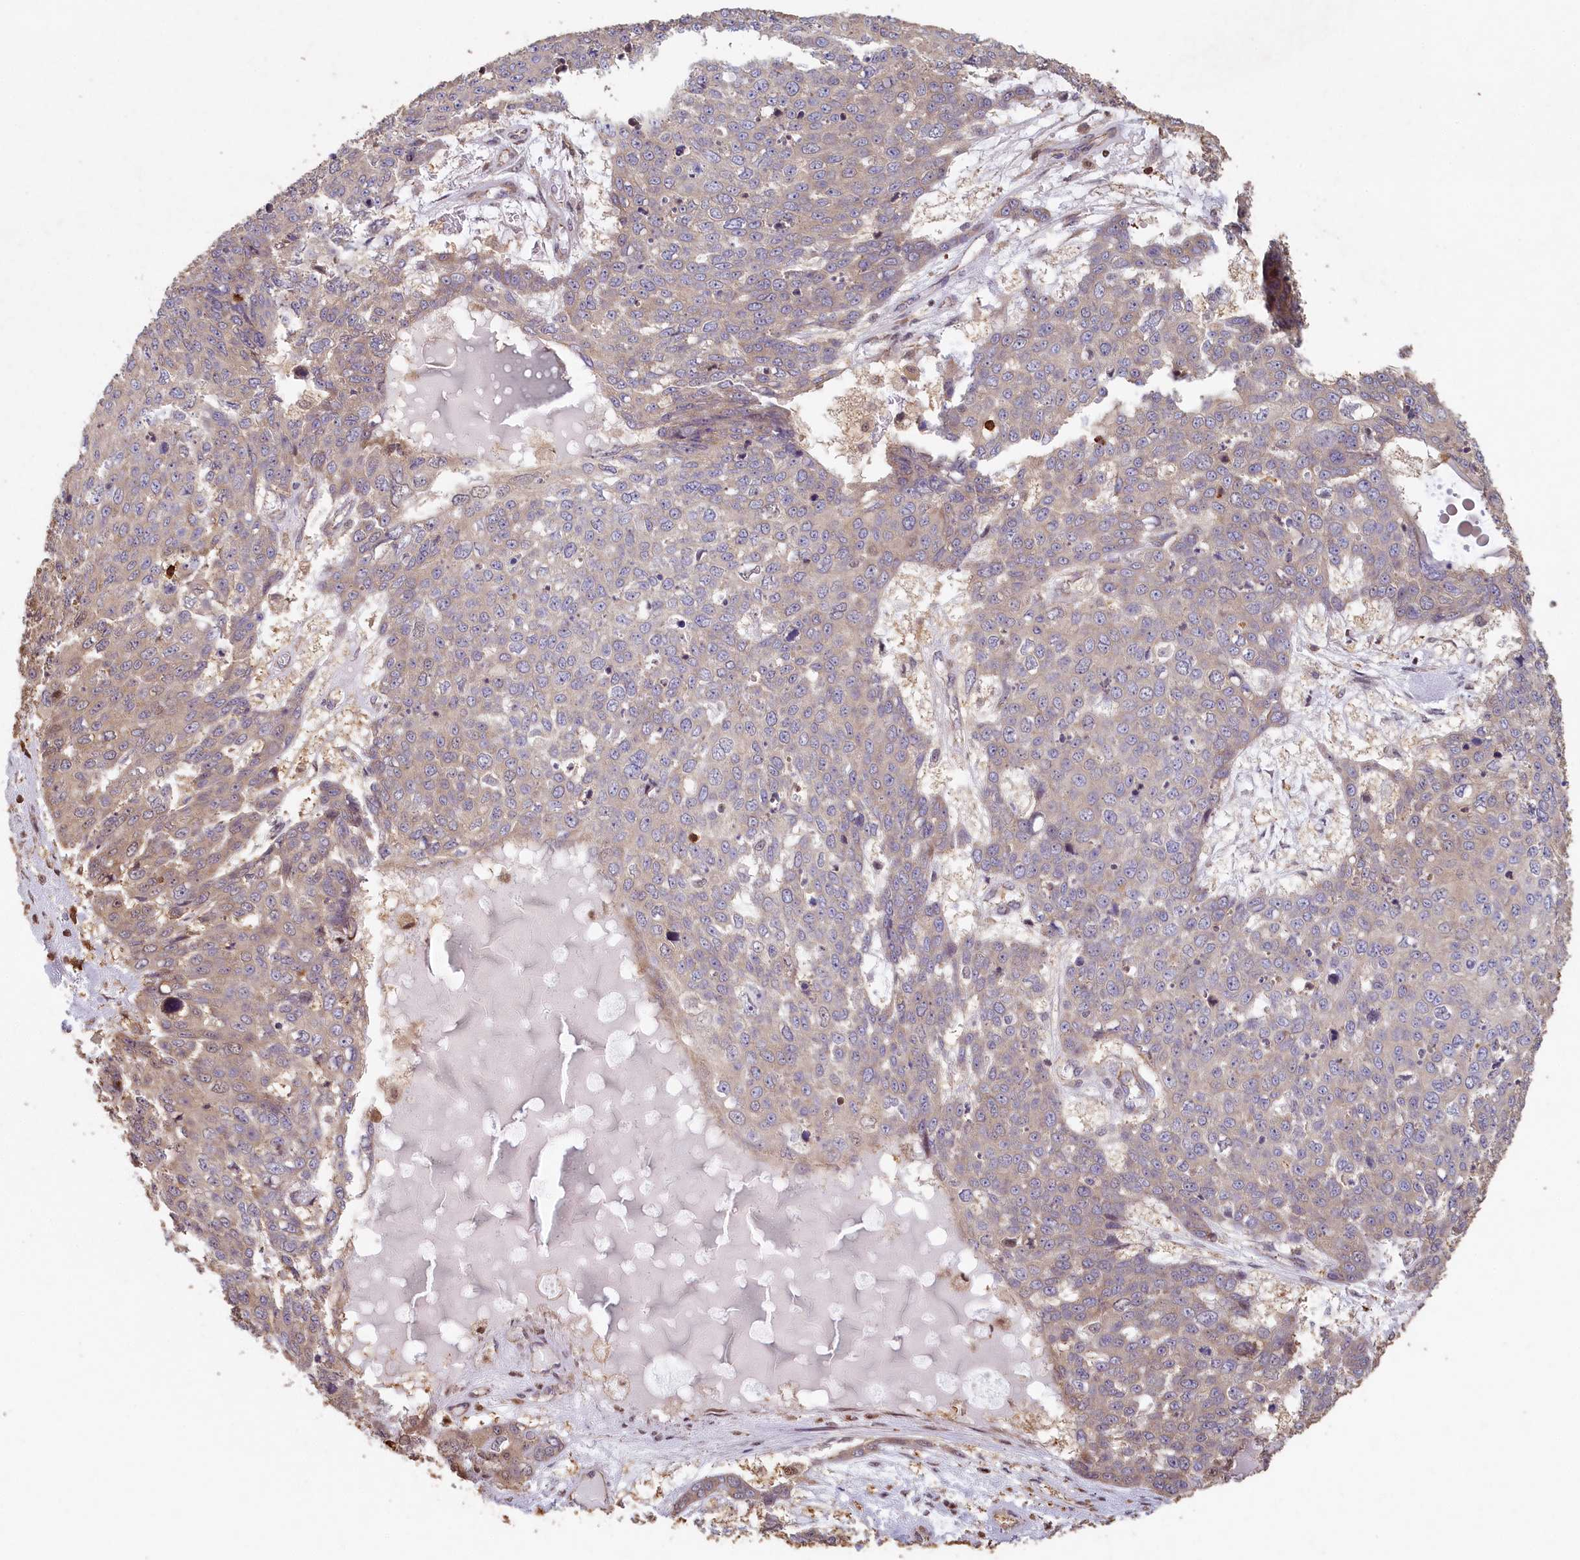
{"staining": {"intensity": "negative", "quantity": "none", "location": "none"}, "tissue": "skin cancer", "cell_type": "Tumor cells", "image_type": "cancer", "snomed": [{"axis": "morphology", "description": "Normal tissue, NOS"}, {"axis": "morphology", "description": "Squamous cell carcinoma, NOS"}, {"axis": "topography", "description": "Skin"}], "caption": "This histopathology image is of skin squamous cell carcinoma stained with IHC to label a protein in brown with the nuclei are counter-stained blue. There is no expression in tumor cells.", "gene": "MADD", "patient": {"sex": "male", "age": 72}}